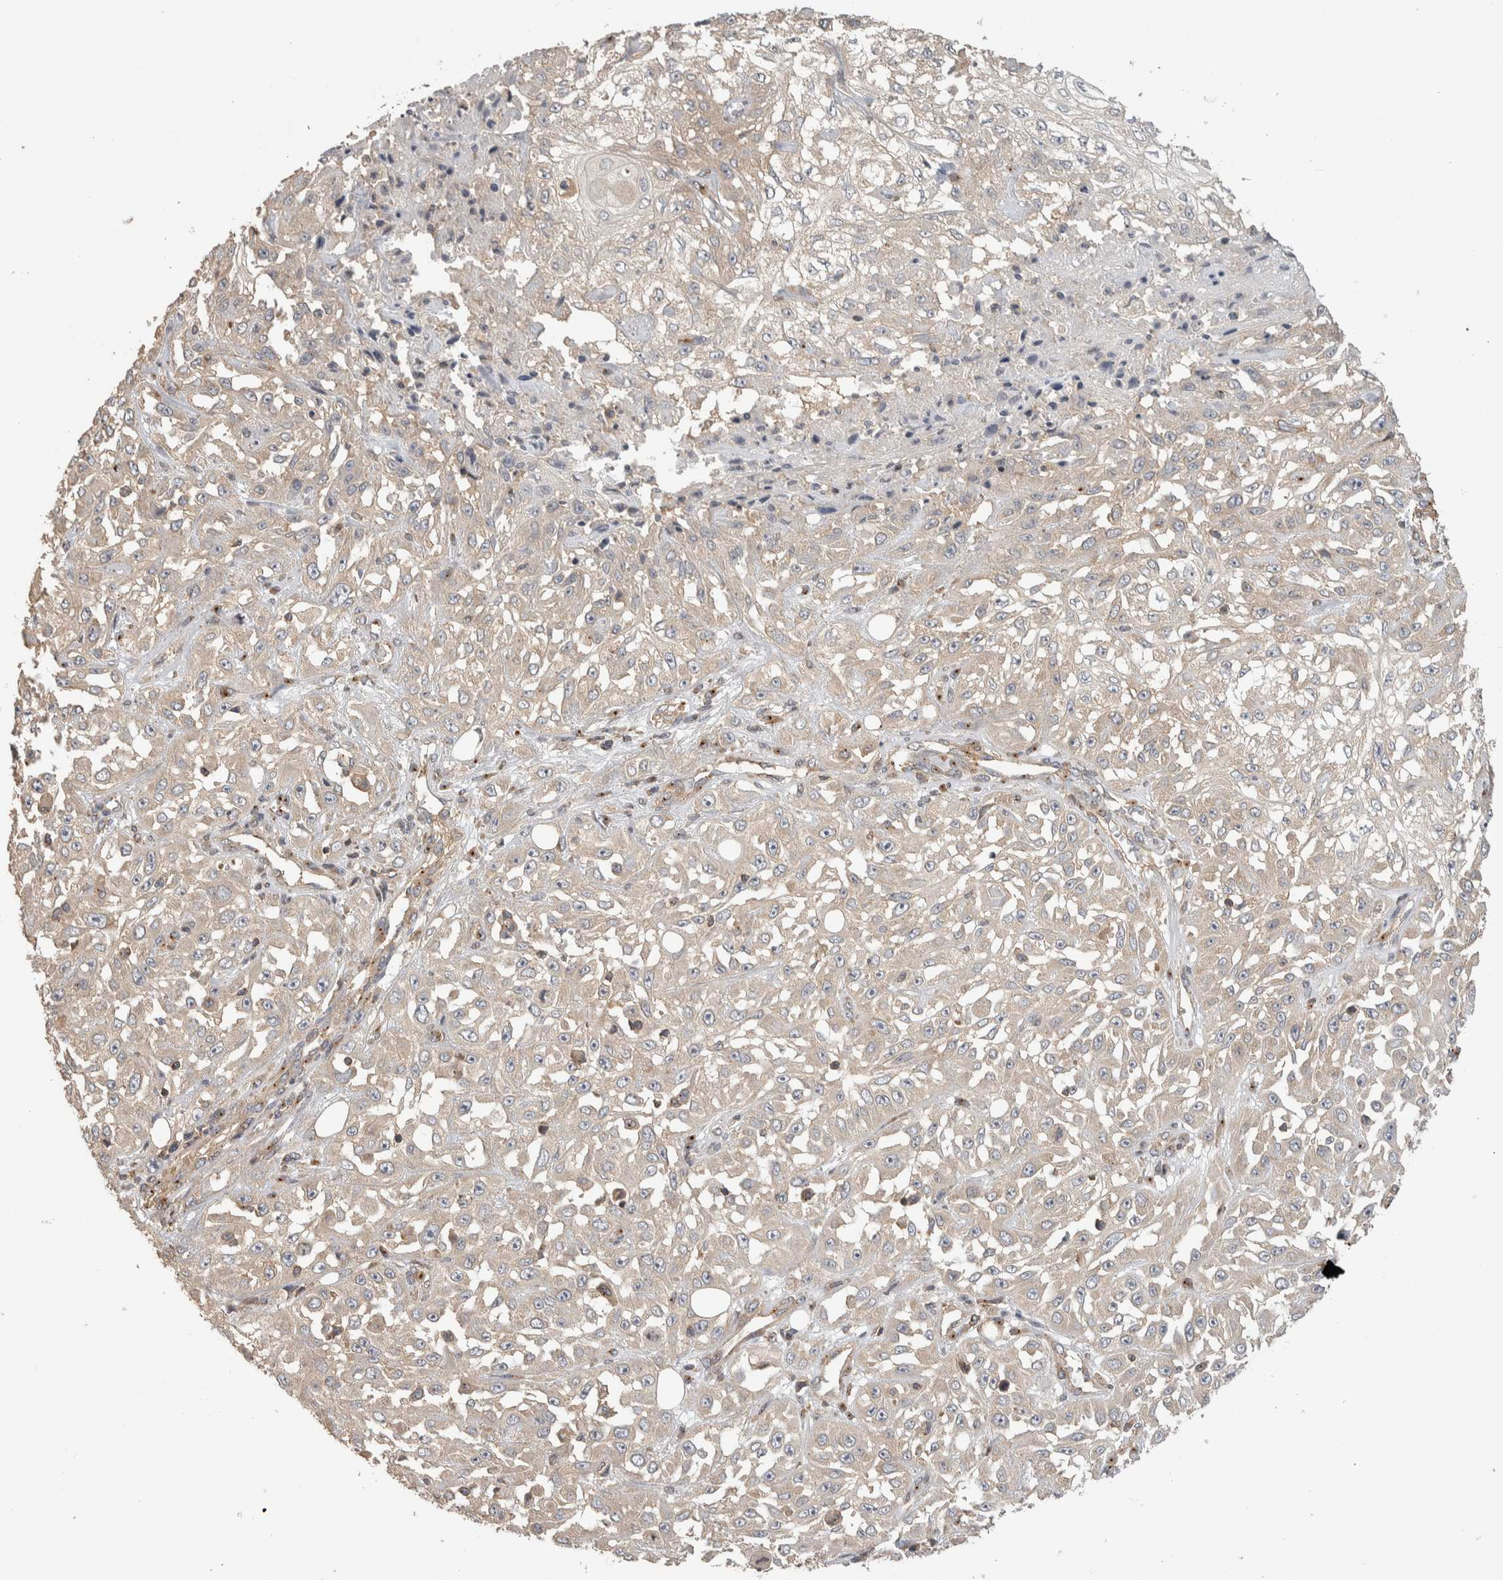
{"staining": {"intensity": "negative", "quantity": "none", "location": "none"}, "tissue": "skin cancer", "cell_type": "Tumor cells", "image_type": "cancer", "snomed": [{"axis": "morphology", "description": "Squamous cell carcinoma, NOS"}, {"axis": "morphology", "description": "Squamous cell carcinoma, metastatic, NOS"}, {"axis": "topography", "description": "Skin"}, {"axis": "topography", "description": "Lymph node"}], "caption": "A high-resolution histopathology image shows immunohistochemistry staining of metastatic squamous cell carcinoma (skin), which shows no significant staining in tumor cells.", "gene": "IFRD1", "patient": {"sex": "male", "age": 75}}